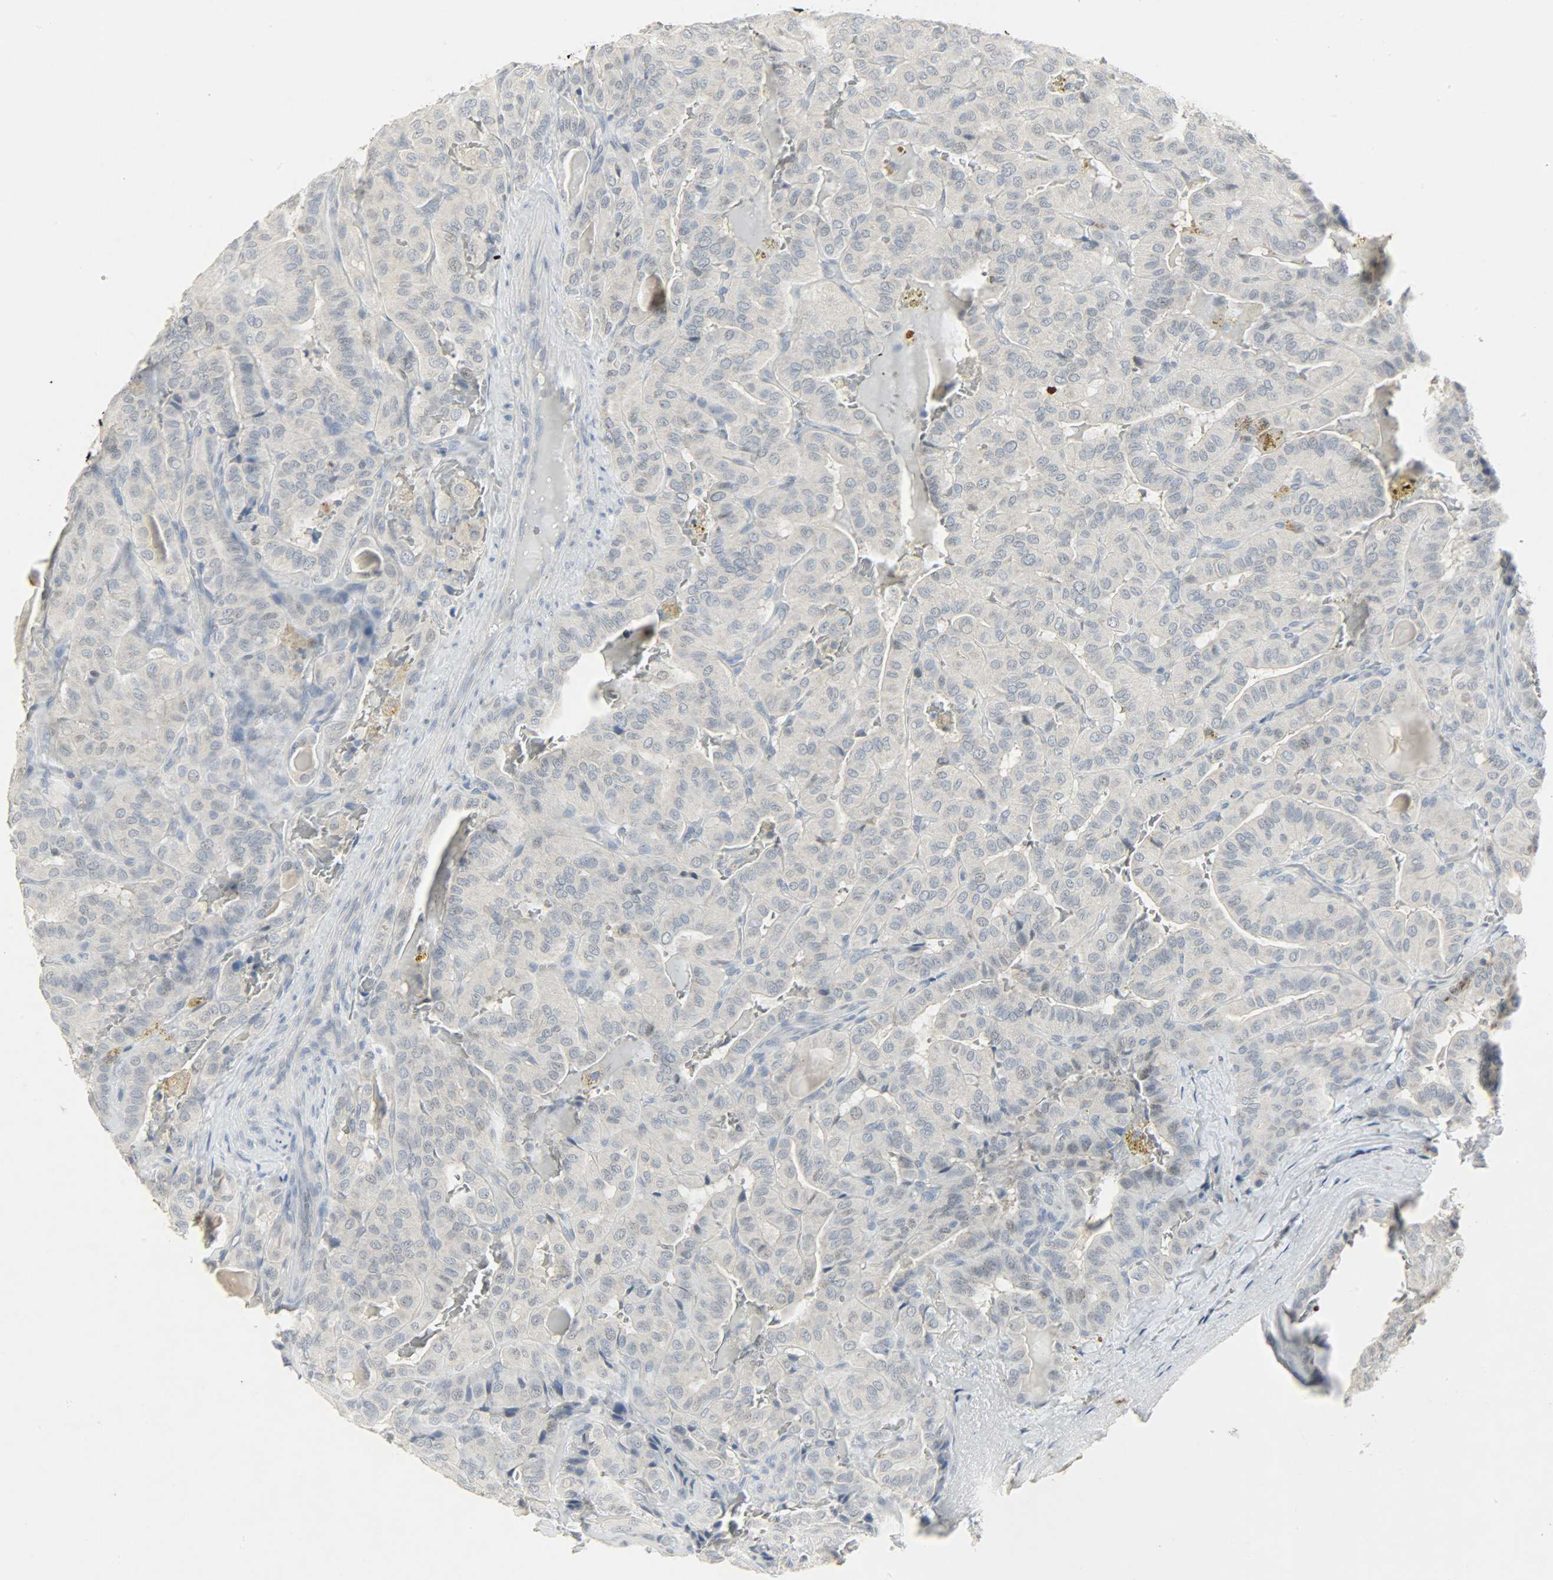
{"staining": {"intensity": "weak", "quantity": "<25%", "location": "cytoplasmic/membranous,nuclear"}, "tissue": "thyroid cancer", "cell_type": "Tumor cells", "image_type": "cancer", "snomed": [{"axis": "morphology", "description": "Papillary adenocarcinoma, NOS"}, {"axis": "topography", "description": "Thyroid gland"}], "caption": "Protein analysis of thyroid cancer (papillary adenocarcinoma) reveals no significant expression in tumor cells. (Stains: DAB (3,3'-diaminobenzidine) immunohistochemistry (IHC) with hematoxylin counter stain, Microscopy: brightfield microscopy at high magnification).", "gene": "CAMK4", "patient": {"sex": "male", "age": 77}}